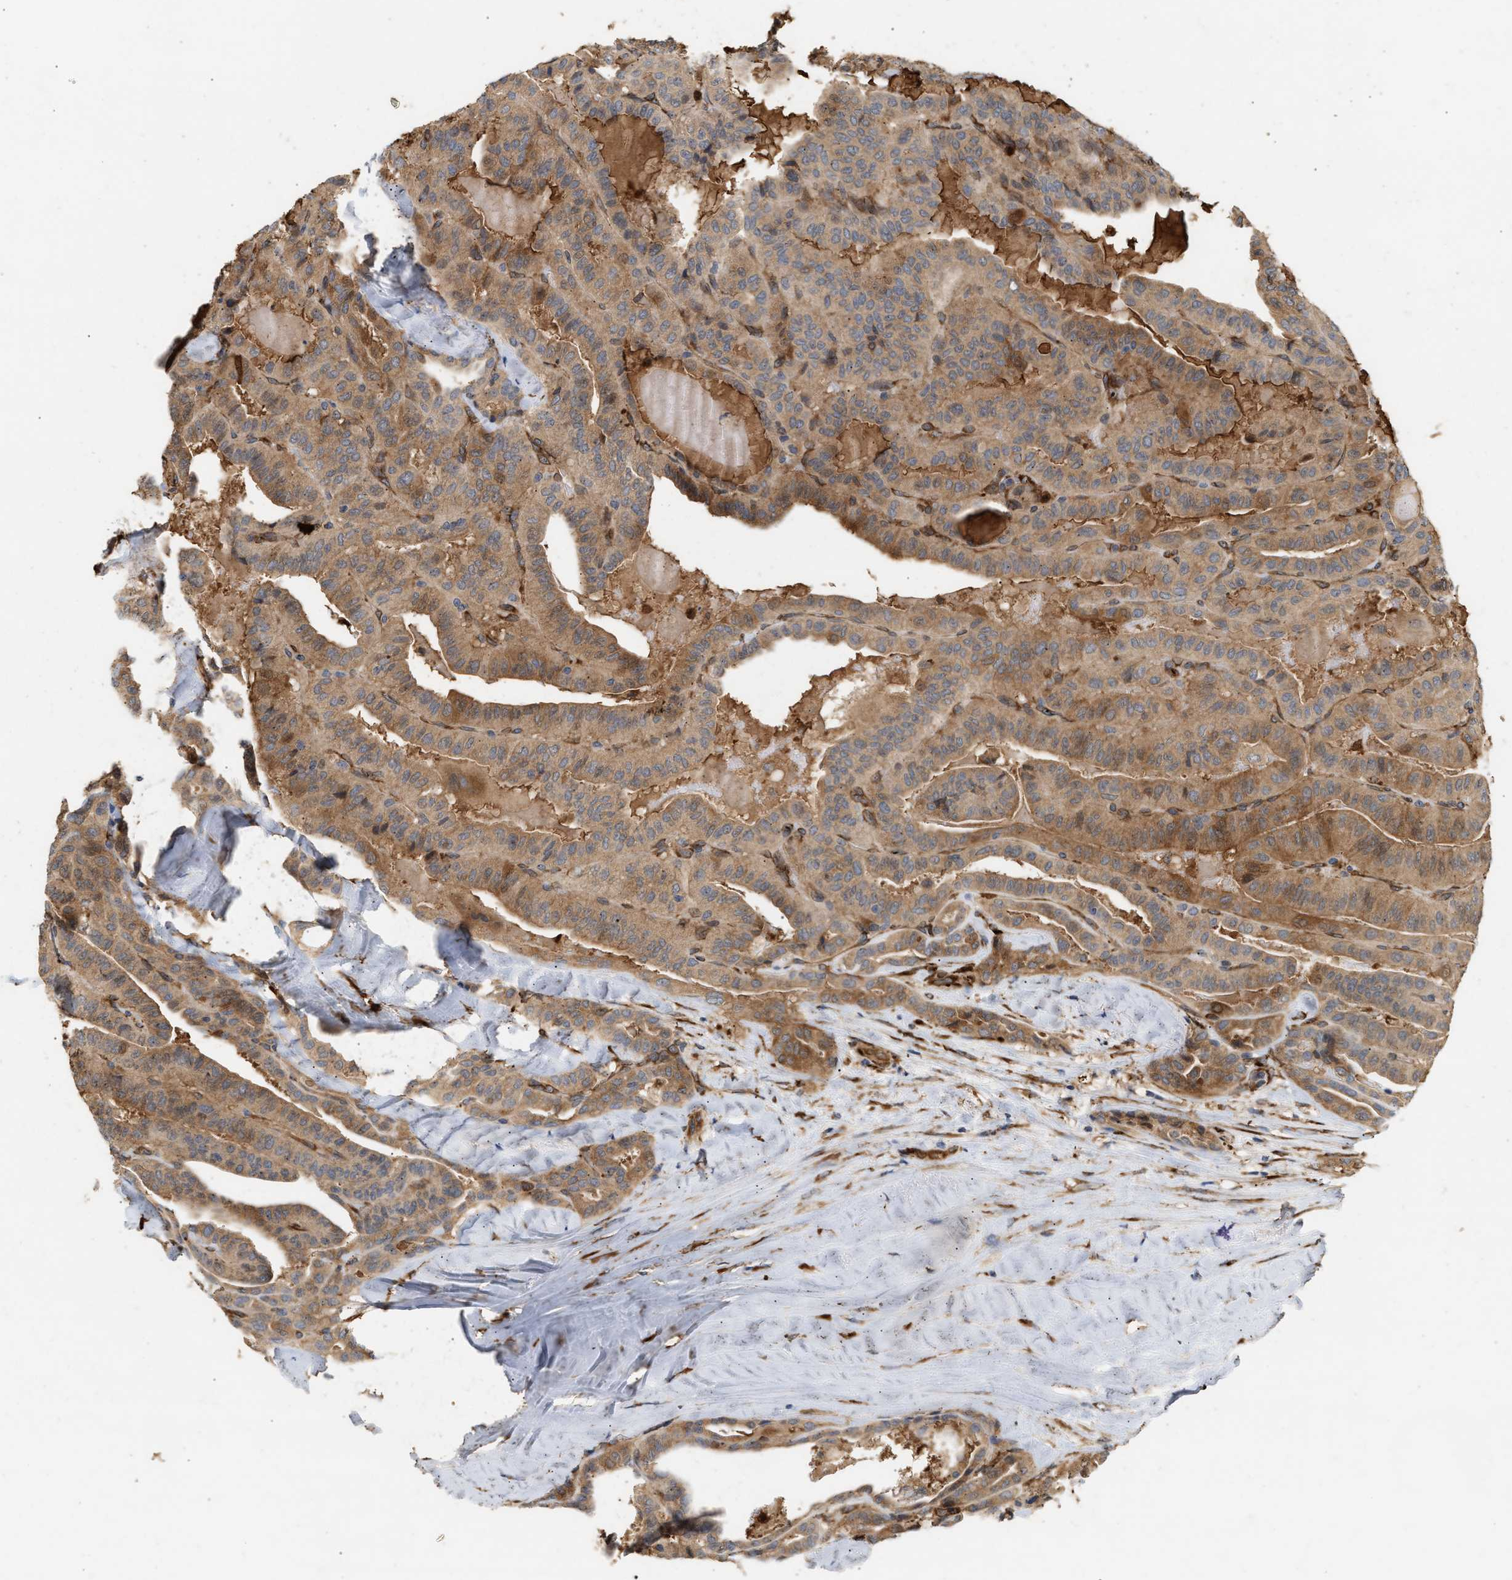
{"staining": {"intensity": "moderate", "quantity": ">75%", "location": "cytoplasmic/membranous"}, "tissue": "thyroid cancer", "cell_type": "Tumor cells", "image_type": "cancer", "snomed": [{"axis": "morphology", "description": "Papillary adenocarcinoma, NOS"}, {"axis": "topography", "description": "Thyroid gland"}], "caption": "Protein staining displays moderate cytoplasmic/membranous expression in about >75% of tumor cells in thyroid papillary adenocarcinoma.", "gene": "PLCD1", "patient": {"sex": "male", "age": 77}}